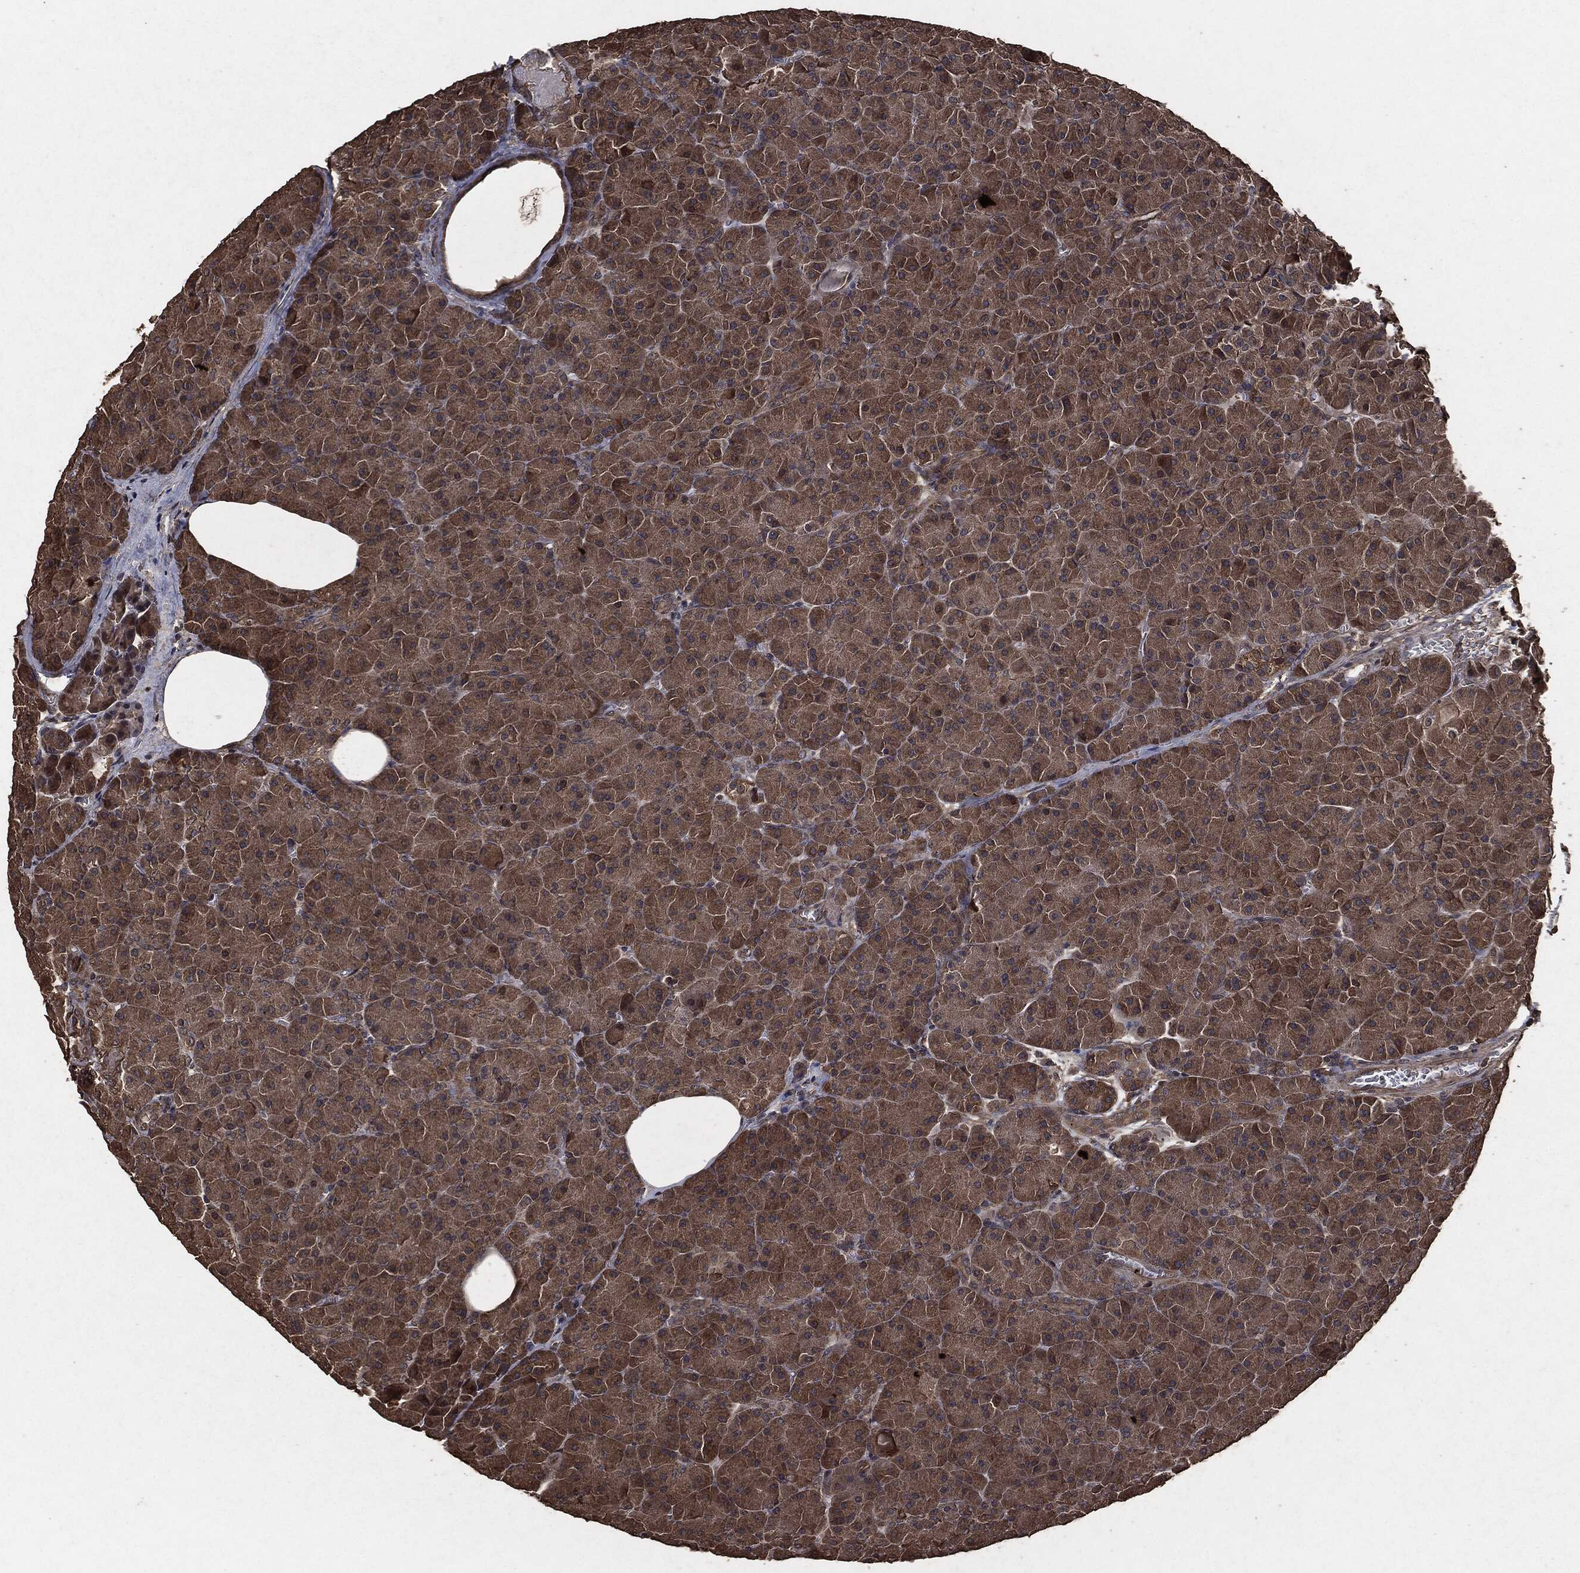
{"staining": {"intensity": "moderate", "quantity": "25%-75%", "location": "cytoplasmic/membranous"}, "tissue": "pancreas", "cell_type": "Exocrine glandular cells", "image_type": "normal", "snomed": [{"axis": "morphology", "description": "Normal tissue, NOS"}, {"axis": "topography", "description": "Pancreas"}], "caption": "A histopathology image of human pancreas stained for a protein exhibits moderate cytoplasmic/membranous brown staining in exocrine glandular cells. (DAB (3,3'-diaminobenzidine) = brown stain, brightfield microscopy at high magnification).", "gene": "AKT1S1", "patient": {"sex": "male", "age": 61}}